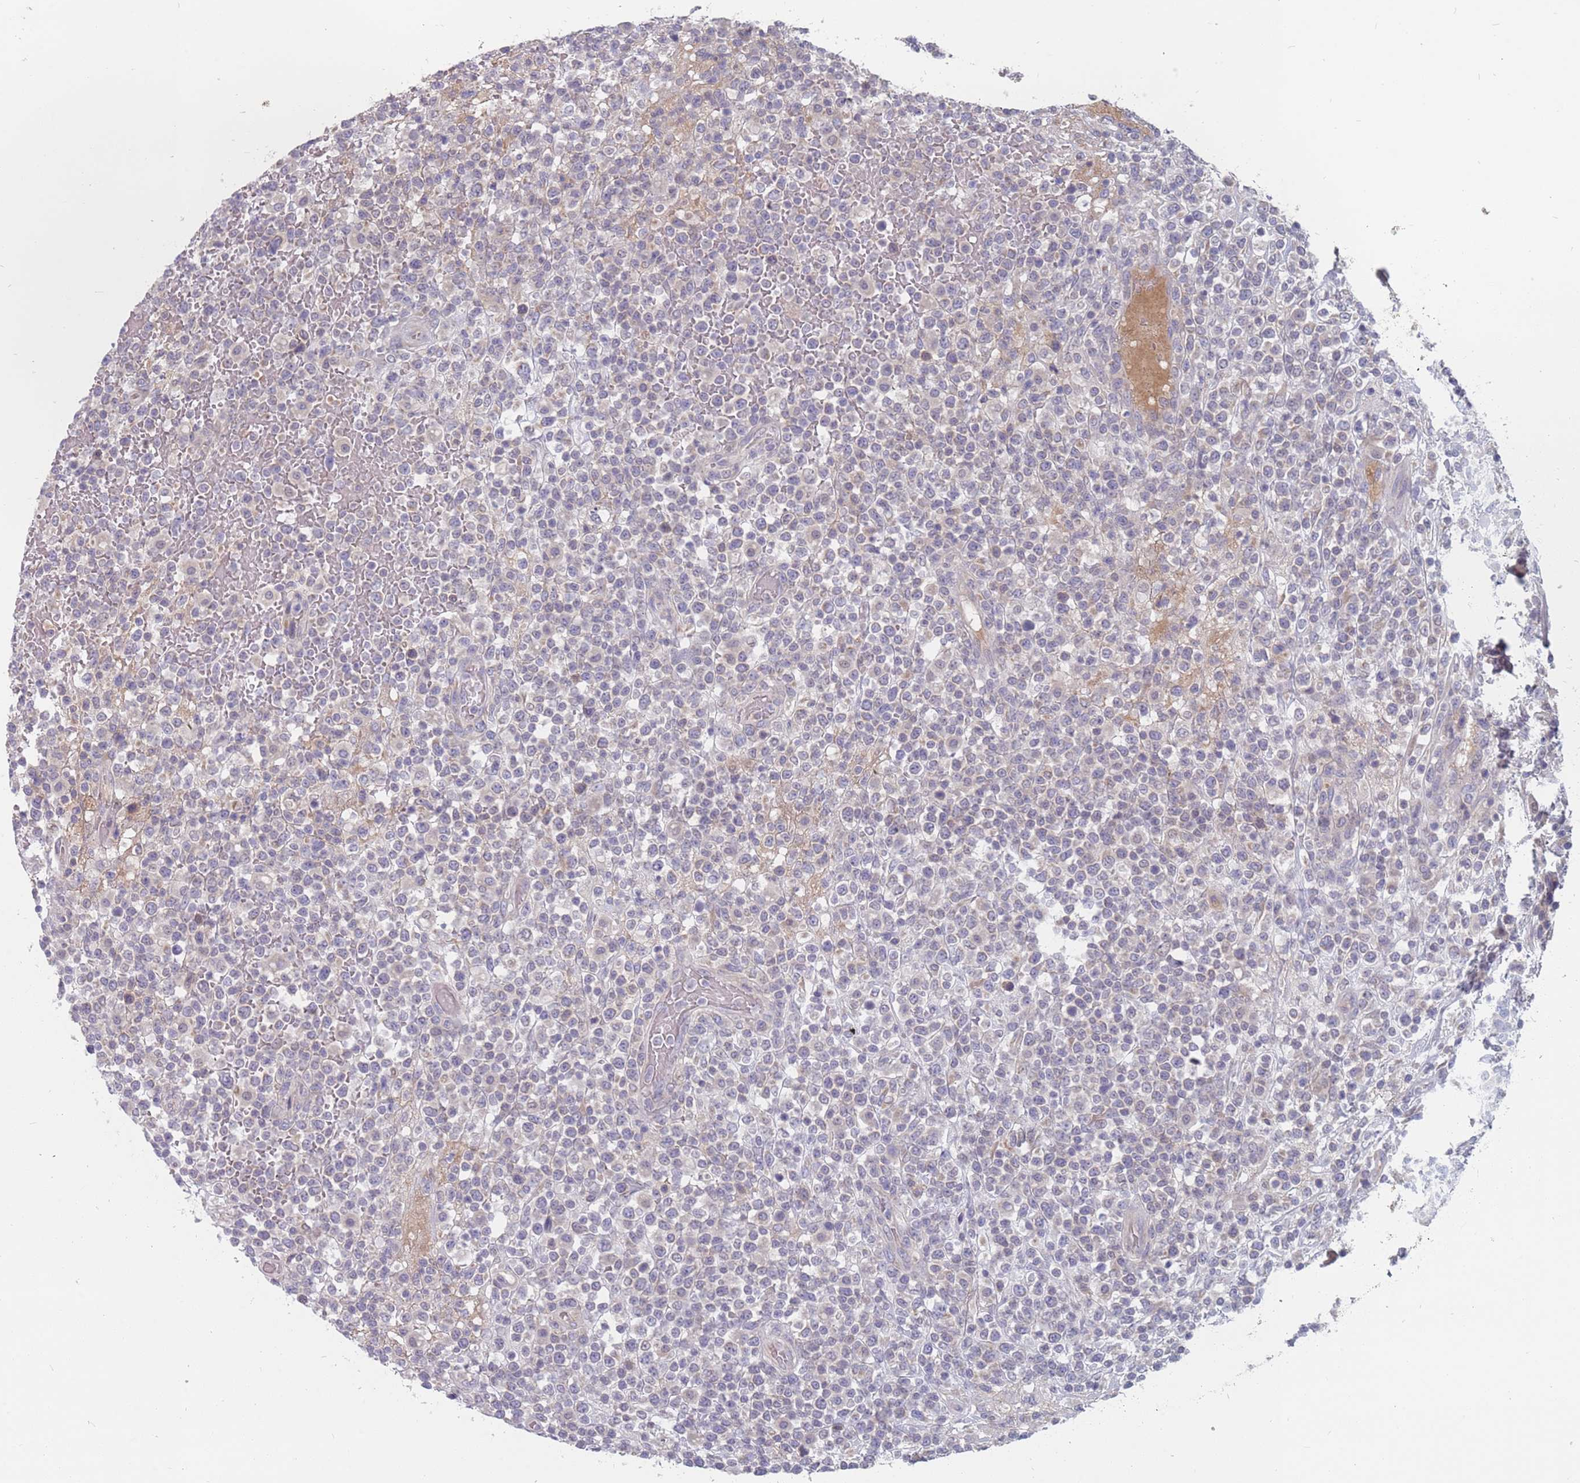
{"staining": {"intensity": "negative", "quantity": "none", "location": "none"}, "tissue": "lymphoma", "cell_type": "Tumor cells", "image_type": "cancer", "snomed": [{"axis": "morphology", "description": "Malignant lymphoma, non-Hodgkin's type, High grade"}, {"axis": "topography", "description": "Colon"}], "caption": "There is no significant expression in tumor cells of high-grade malignant lymphoma, non-Hodgkin's type. (DAB (3,3'-diaminobenzidine) immunohistochemistry (IHC) with hematoxylin counter stain).", "gene": "CMTR2", "patient": {"sex": "female", "age": 53}}